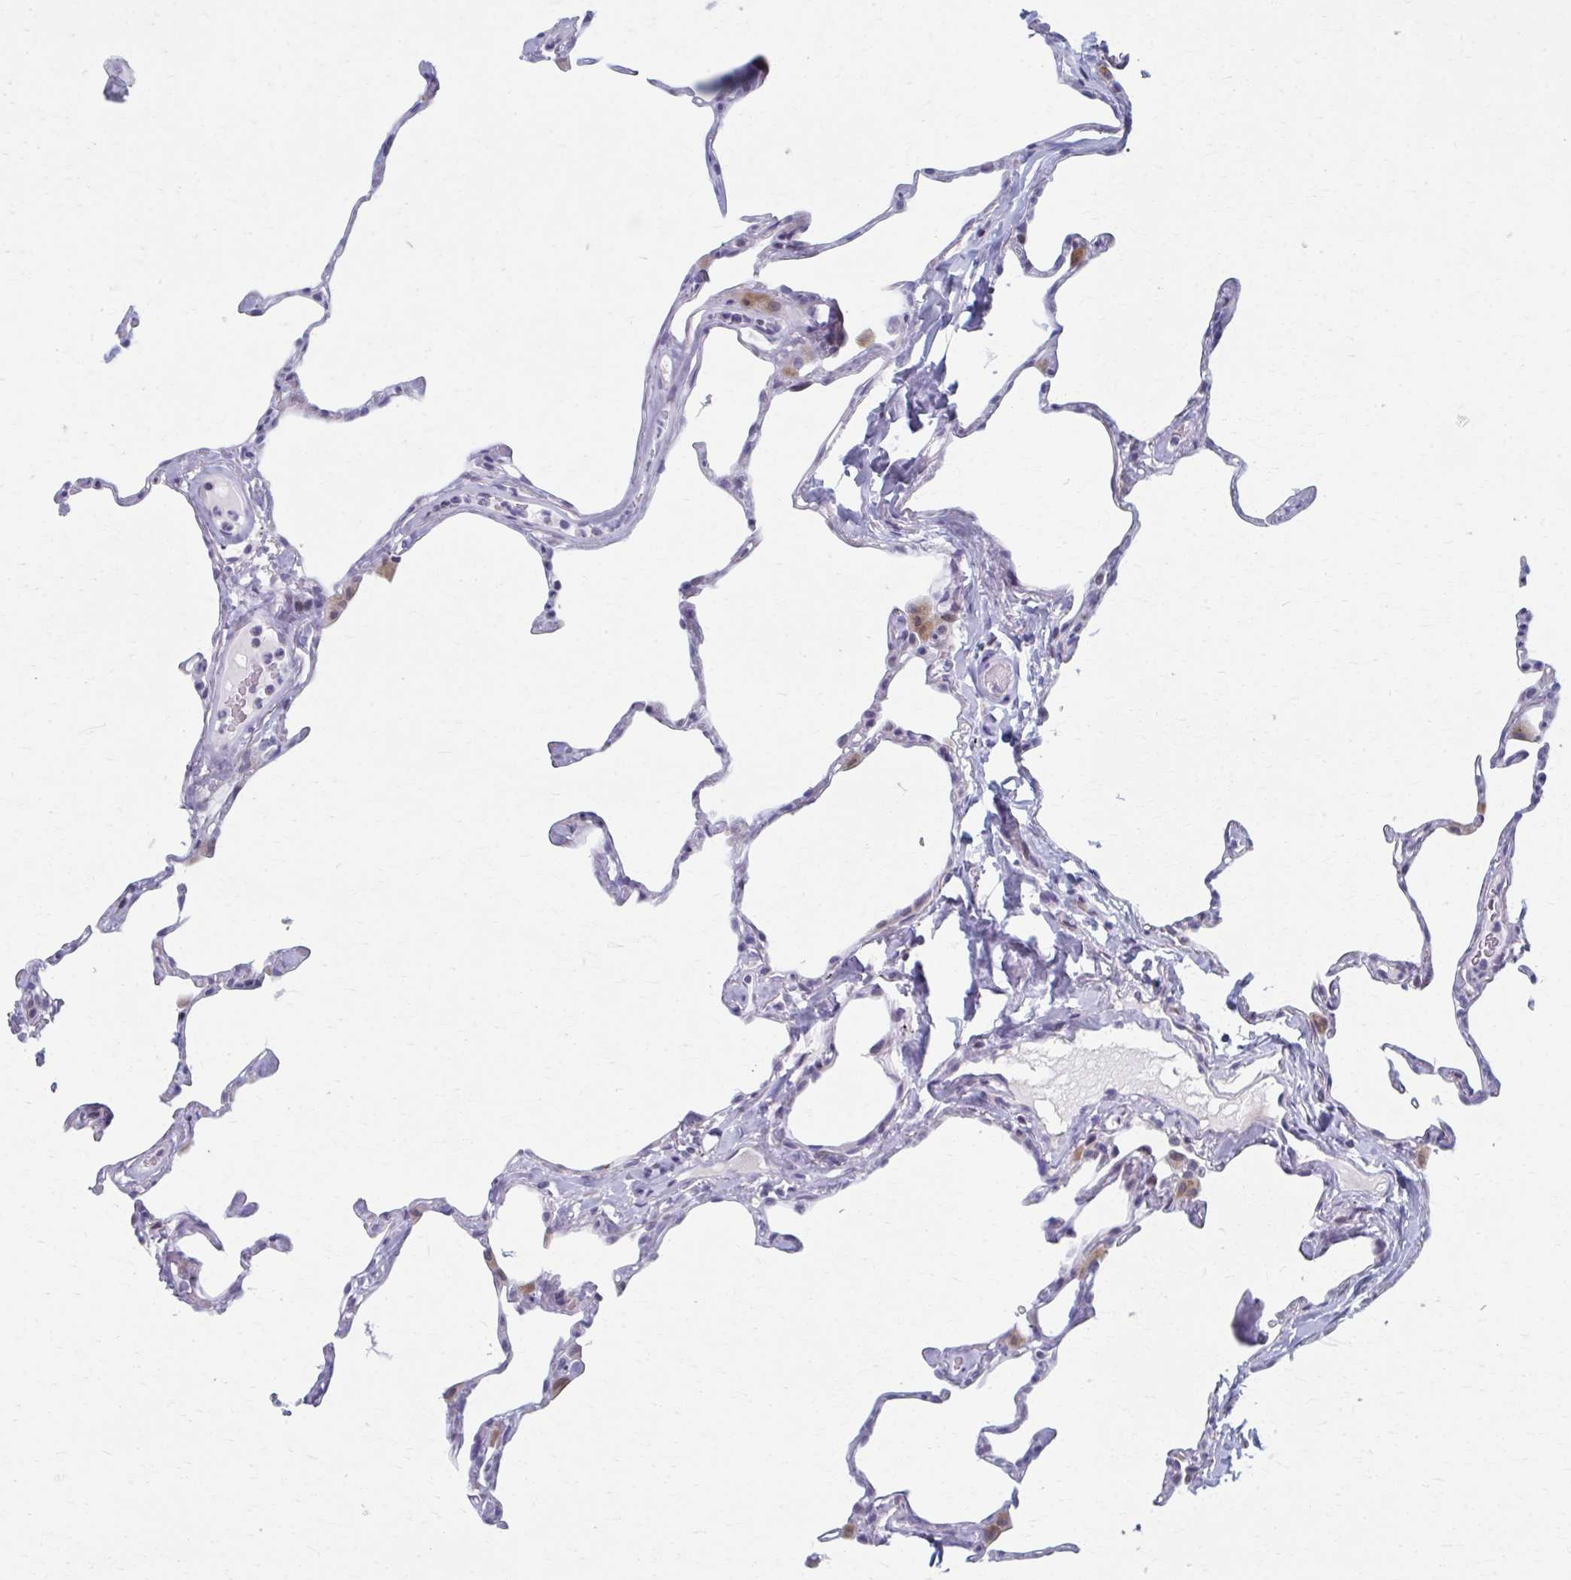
{"staining": {"intensity": "negative", "quantity": "none", "location": "none"}, "tissue": "lung", "cell_type": "Alveolar cells", "image_type": "normal", "snomed": [{"axis": "morphology", "description": "Normal tissue, NOS"}, {"axis": "topography", "description": "Lung"}], "caption": "Micrograph shows no protein expression in alveolar cells of benign lung. (Brightfield microscopy of DAB (3,3'-diaminobenzidine) immunohistochemistry at high magnification).", "gene": "ABHD16B", "patient": {"sex": "male", "age": 65}}